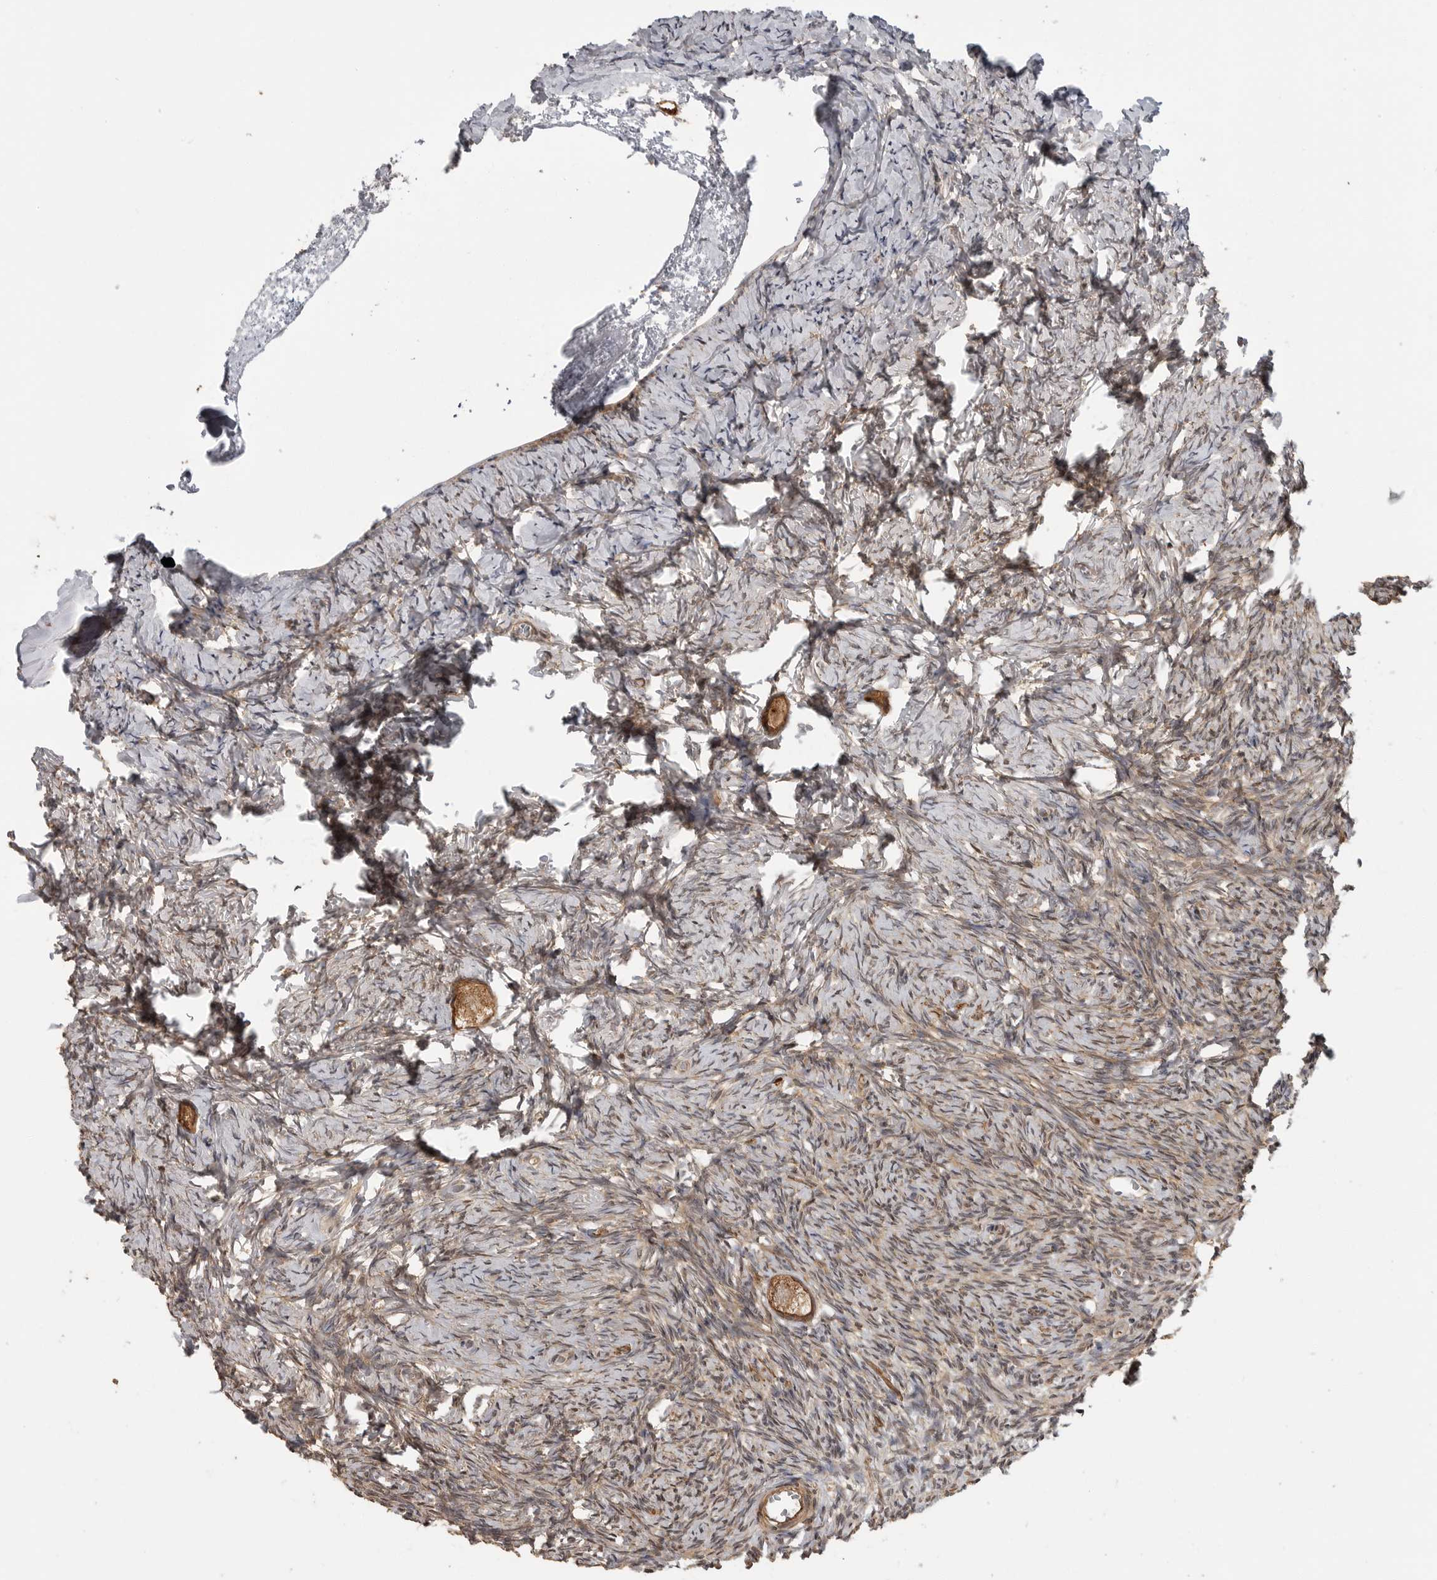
{"staining": {"intensity": "moderate", "quantity": ">75%", "location": "cytoplasmic/membranous"}, "tissue": "ovary", "cell_type": "Follicle cells", "image_type": "normal", "snomed": [{"axis": "morphology", "description": "Normal tissue, NOS"}, {"axis": "topography", "description": "Ovary"}], "caption": "Protein expression analysis of normal human ovary reveals moderate cytoplasmic/membranous expression in about >75% of follicle cells.", "gene": "ERN1", "patient": {"sex": "female", "age": 27}}